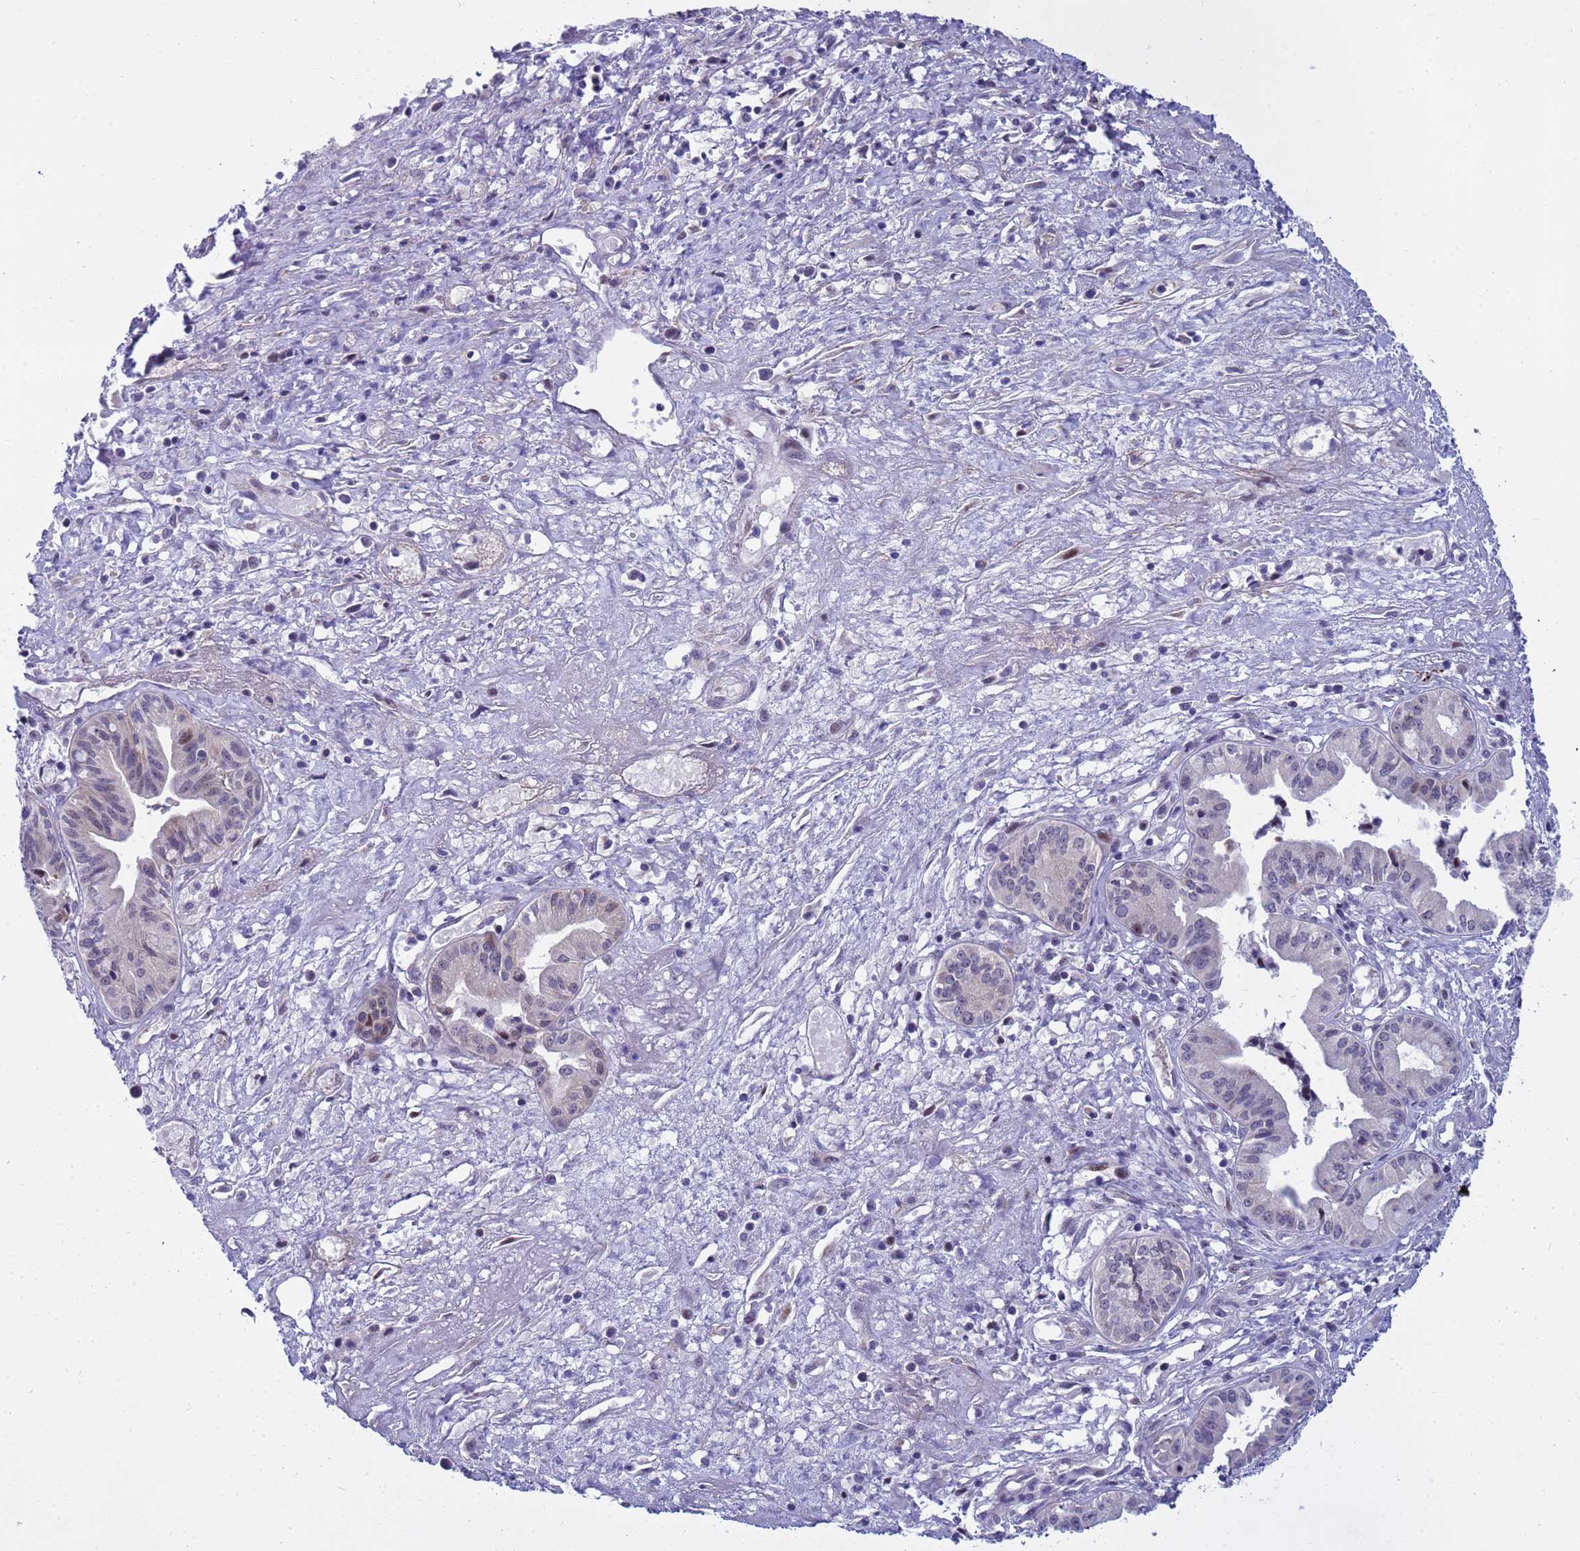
{"staining": {"intensity": "weak", "quantity": "<25%", "location": "nuclear"}, "tissue": "pancreatic cancer", "cell_type": "Tumor cells", "image_type": "cancer", "snomed": [{"axis": "morphology", "description": "Adenocarcinoma, NOS"}, {"axis": "topography", "description": "Pancreas"}], "caption": "High power microscopy micrograph of an immunohistochemistry (IHC) micrograph of pancreatic adenocarcinoma, revealing no significant expression in tumor cells. Brightfield microscopy of immunohistochemistry (IHC) stained with DAB (3,3'-diaminobenzidine) (brown) and hematoxylin (blue), captured at high magnification.", "gene": "LRATD1", "patient": {"sex": "female", "age": 50}}